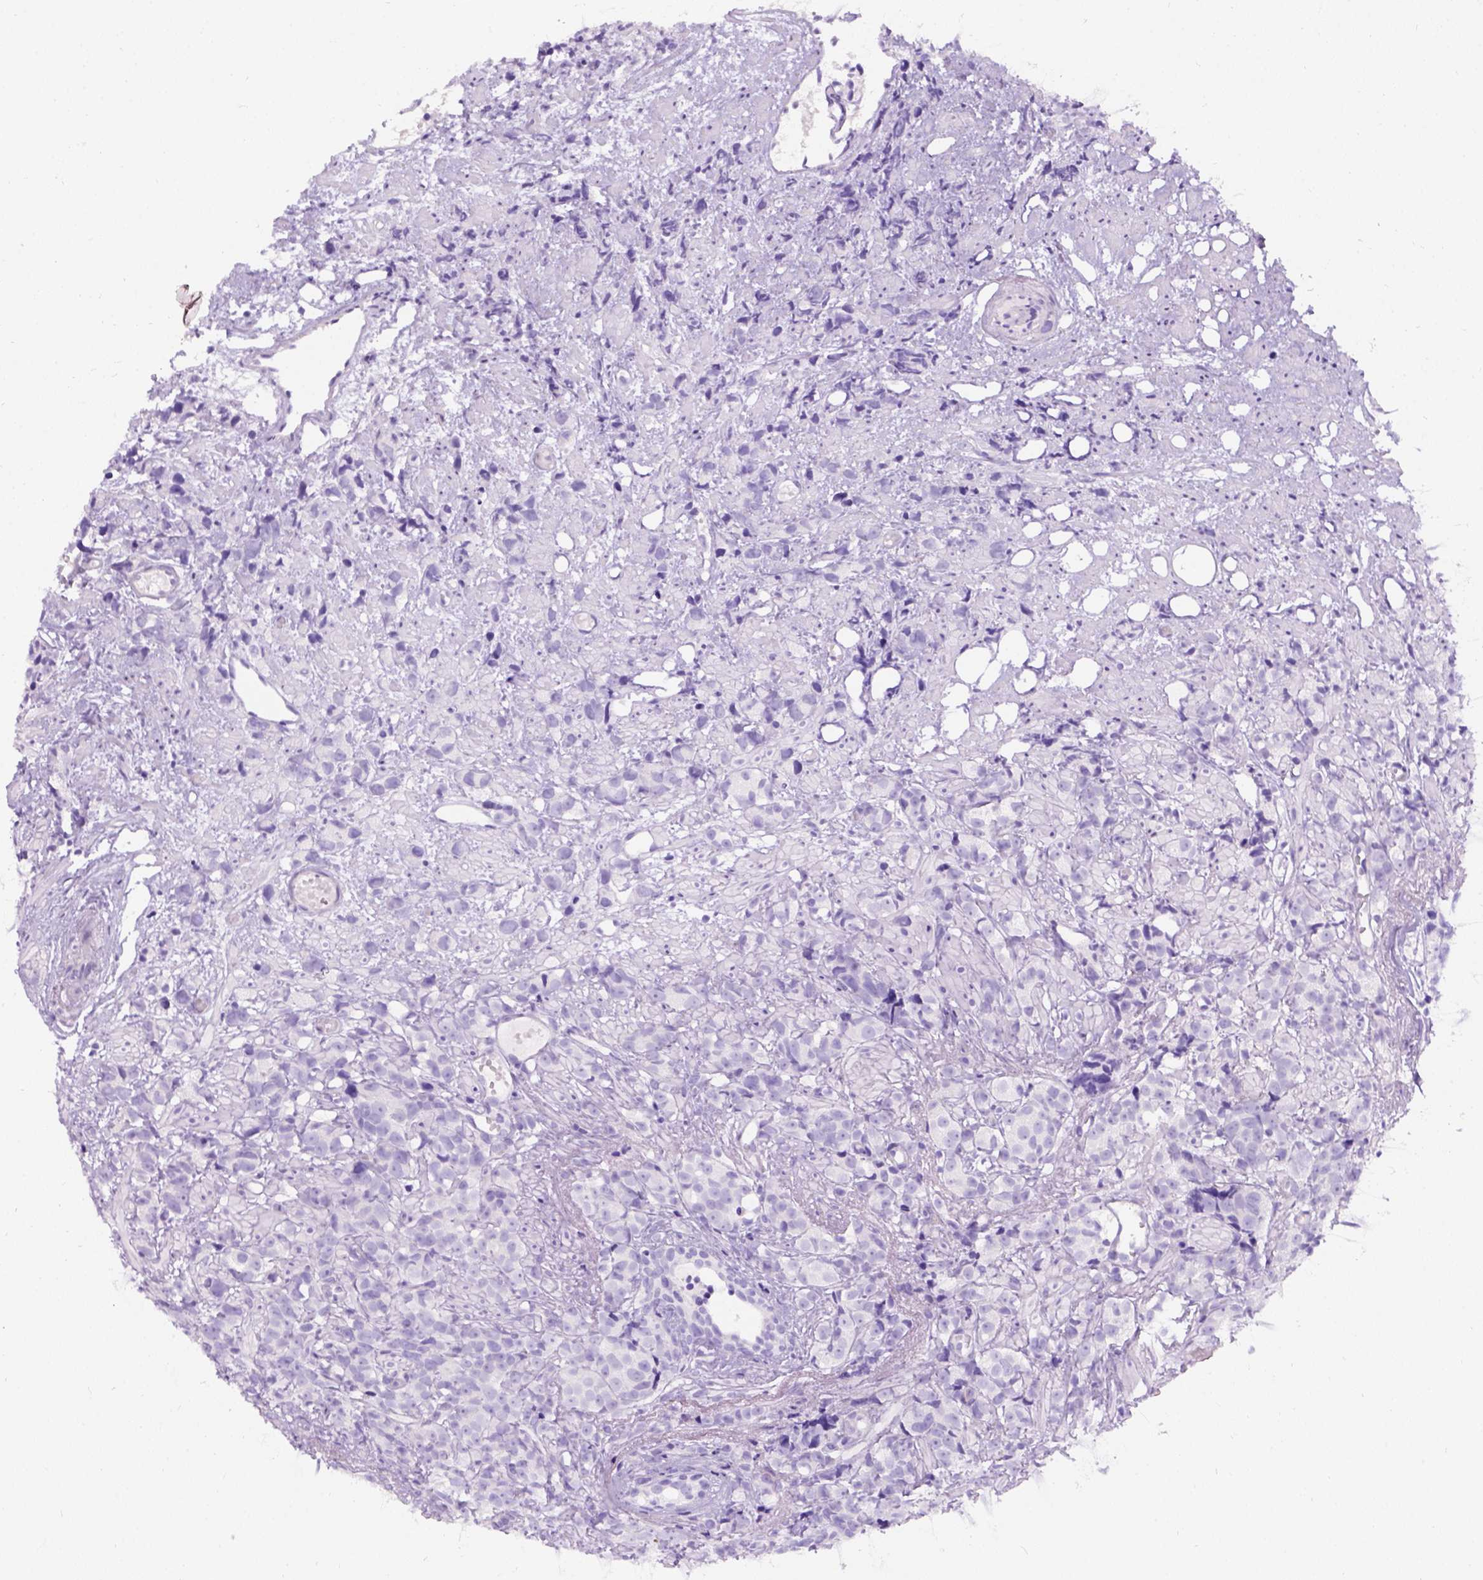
{"staining": {"intensity": "negative", "quantity": "none", "location": "none"}, "tissue": "prostate cancer", "cell_type": "Tumor cells", "image_type": "cancer", "snomed": [{"axis": "morphology", "description": "Adenocarcinoma, High grade"}, {"axis": "topography", "description": "Prostate"}], "caption": "Immunohistochemistry image of prostate adenocarcinoma (high-grade) stained for a protein (brown), which demonstrates no positivity in tumor cells.", "gene": "C7orf57", "patient": {"sex": "male", "age": 81}}